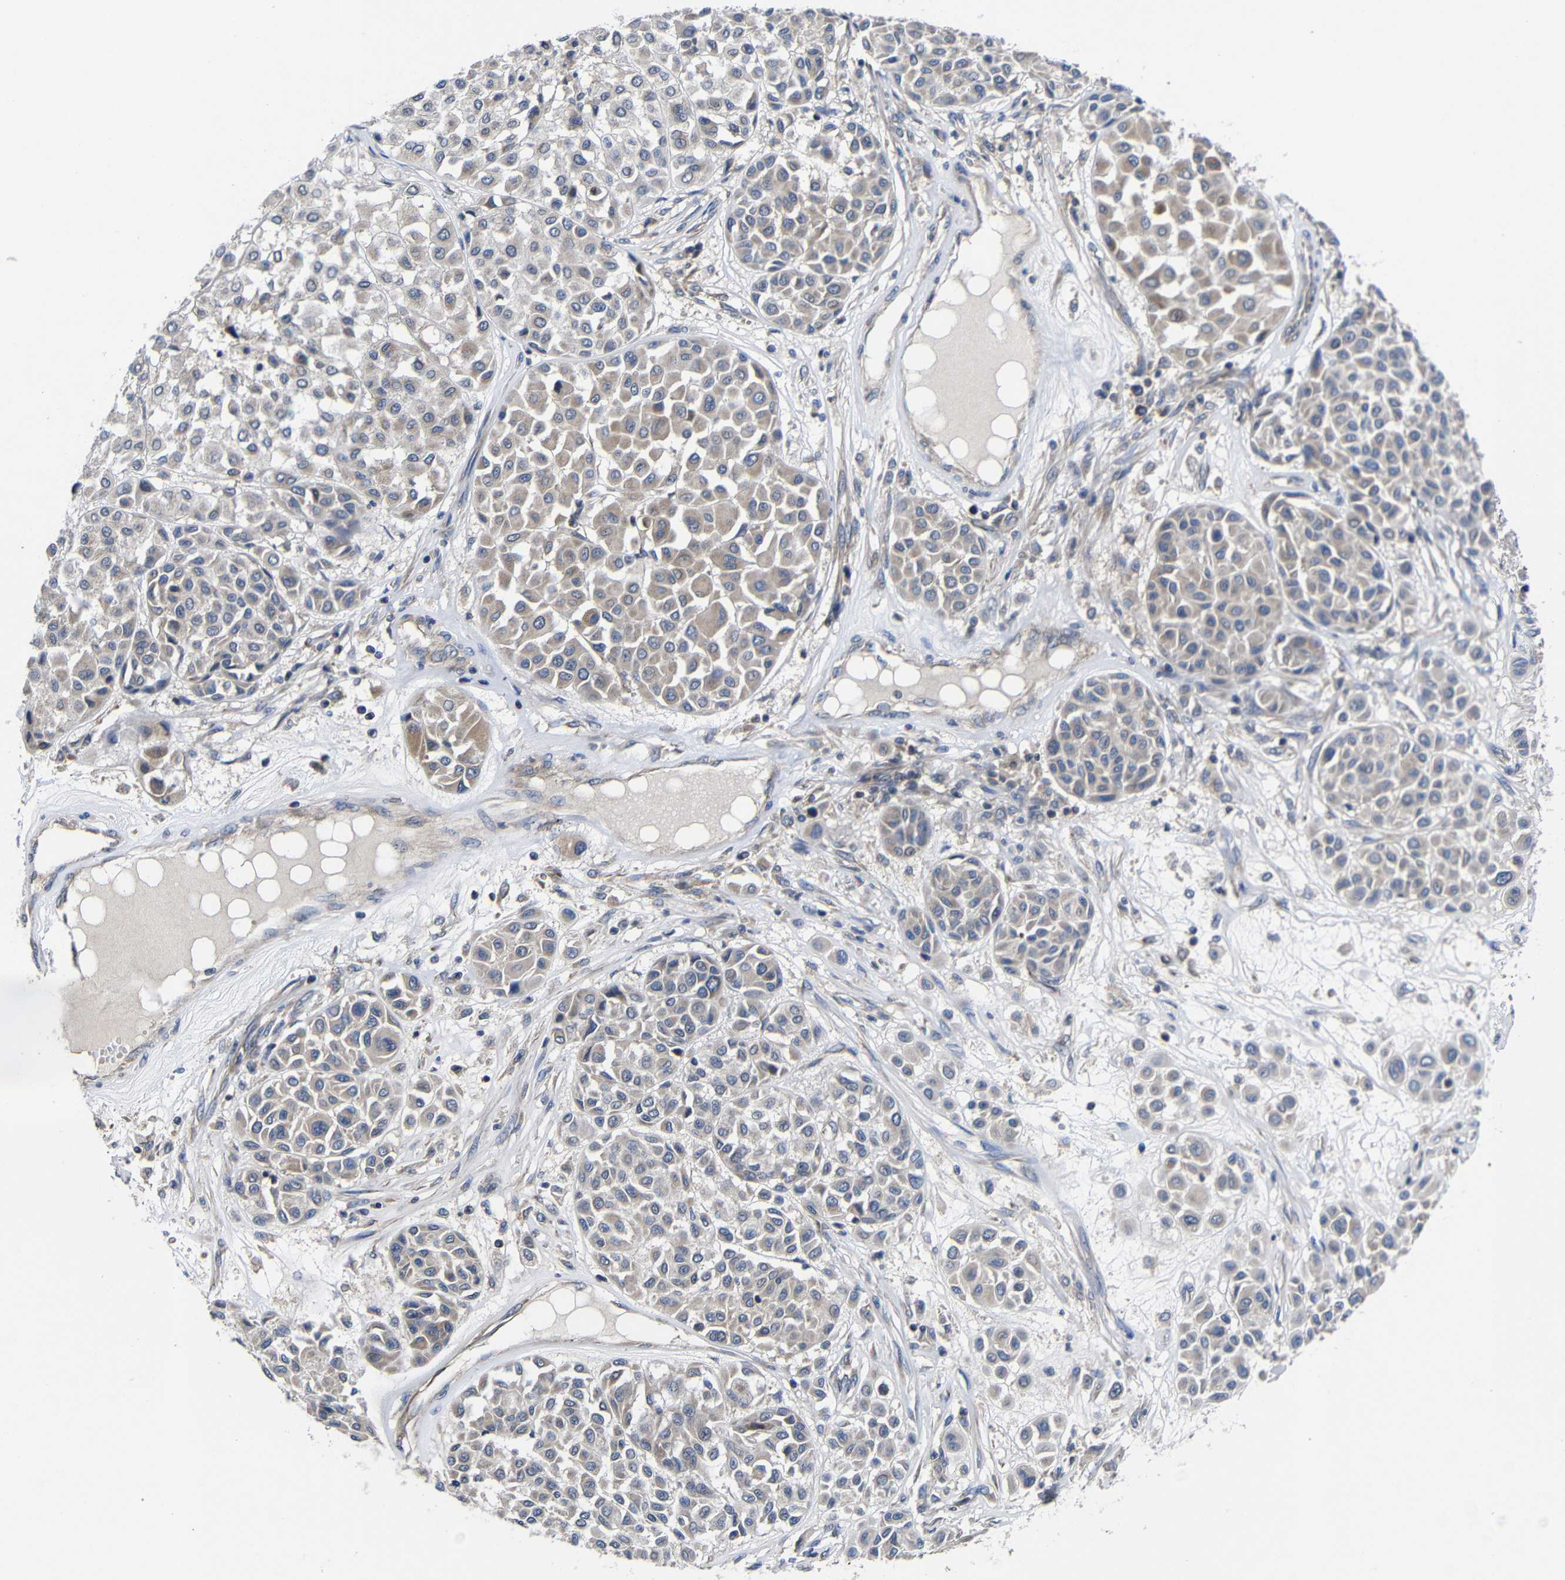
{"staining": {"intensity": "weak", "quantity": "25%-75%", "location": "cytoplasmic/membranous"}, "tissue": "melanoma", "cell_type": "Tumor cells", "image_type": "cancer", "snomed": [{"axis": "morphology", "description": "Malignant melanoma, Metastatic site"}, {"axis": "topography", "description": "Soft tissue"}], "caption": "Weak cytoplasmic/membranous protein staining is identified in about 25%-75% of tumor cells in melanoma. (Brightfield microscopy of DAB IHC at high magnification).", "gene": "LPAR5", "patient": {"sex": "male", "age": 41}}